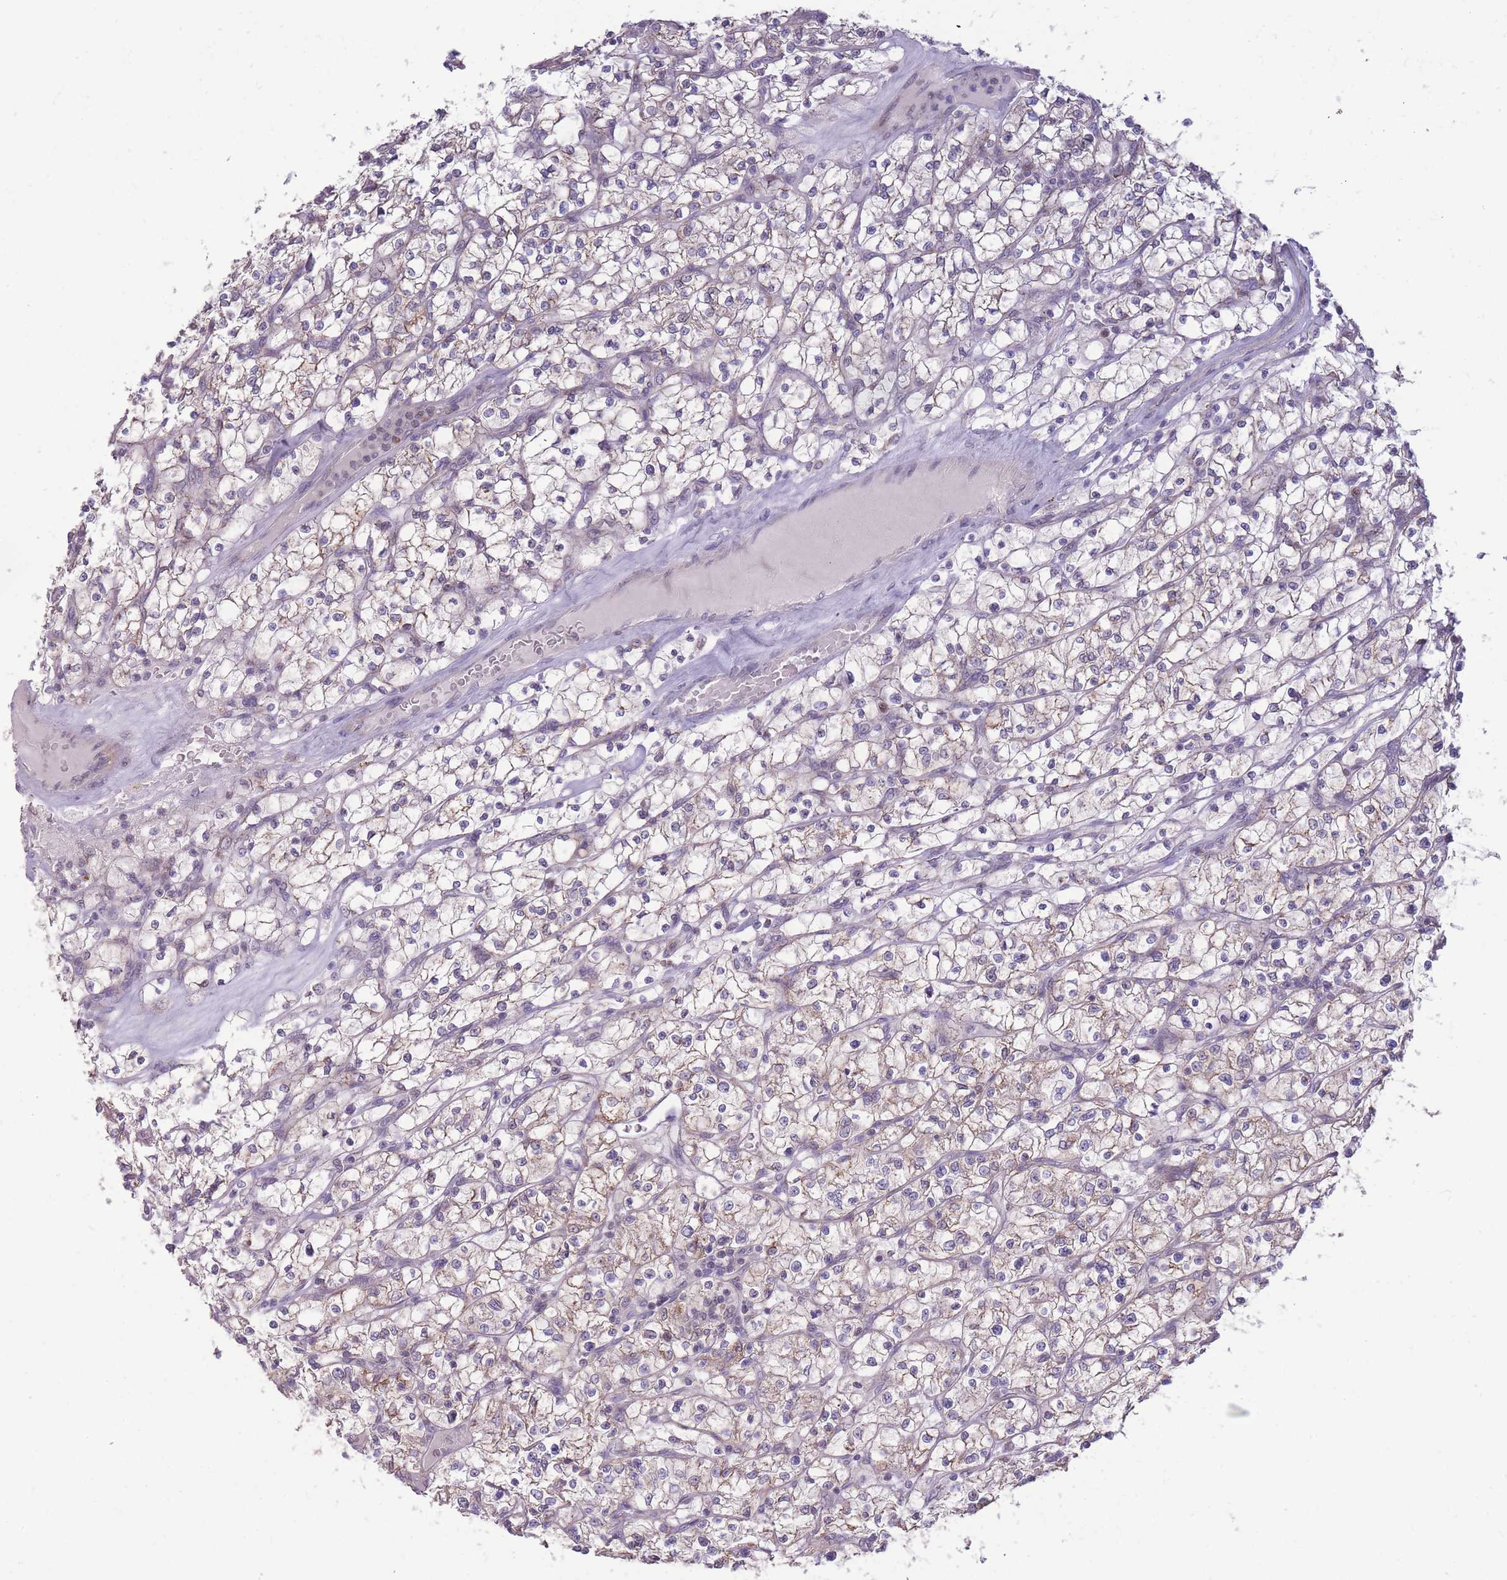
{"staining": {"intensity": "weak", "quantity": "<25%", "location": "cytoplasmic/membranous"}, "tissue": "renal cancer", "cell_type": "Tumor cells", "image_type": "cancer", "snomed": [{"axis": "morphology", "description": "Adenocarcinoma, NOS"}, {"axis": "topography", "description": "Kidney"}], "caption": "Human renal cancer stained for a protein using IHC displays no positivity in tumor cells.", "gene": "MCIDAS", "patient": {"sex": "female", "age": 64}}